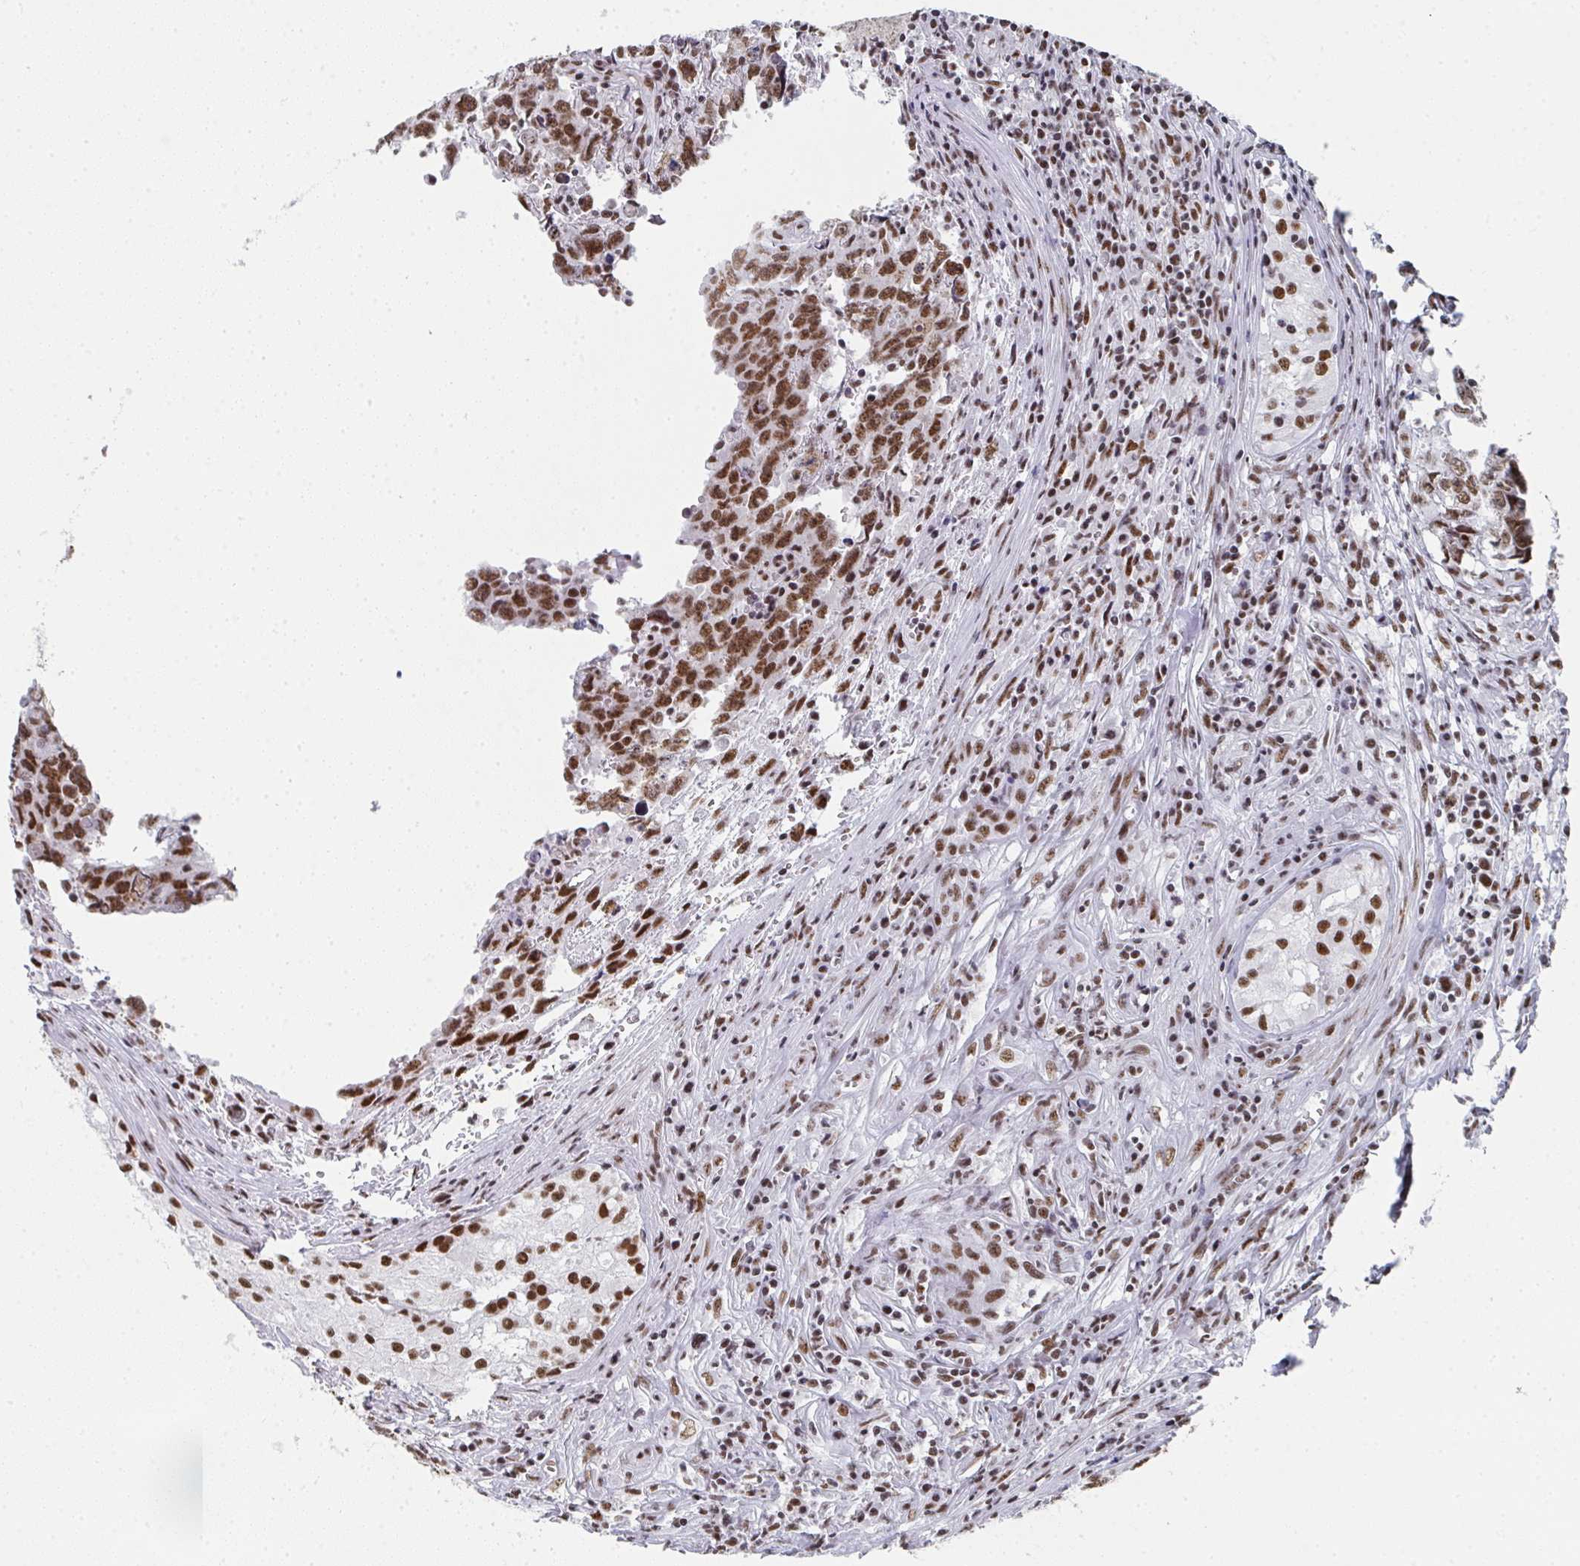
{"staining": {"intensity": "moderate", "quantity": ">75%", "location": "nuclear"}, "tissue": "testis cancer", "cell_type": "Tumor cells", "image_type": "cancer", "snomed": [{"axis": "morphology", "description": "Carcinoma, Embryonal, NOS"}, {"axis": "topography", "description": "Testis"}], "caption": "DAB immunohistochemical staining of testis embryonal carcinoma reveals moderate nuclear protein positivity in about >75% of tumor cells. (DAB (3,3'-diaminobenzidine) IHC with brightfield microscopy, high magnification).", "gene": "SNRNP70", "patient": {"sex": "male", "age": 22}}